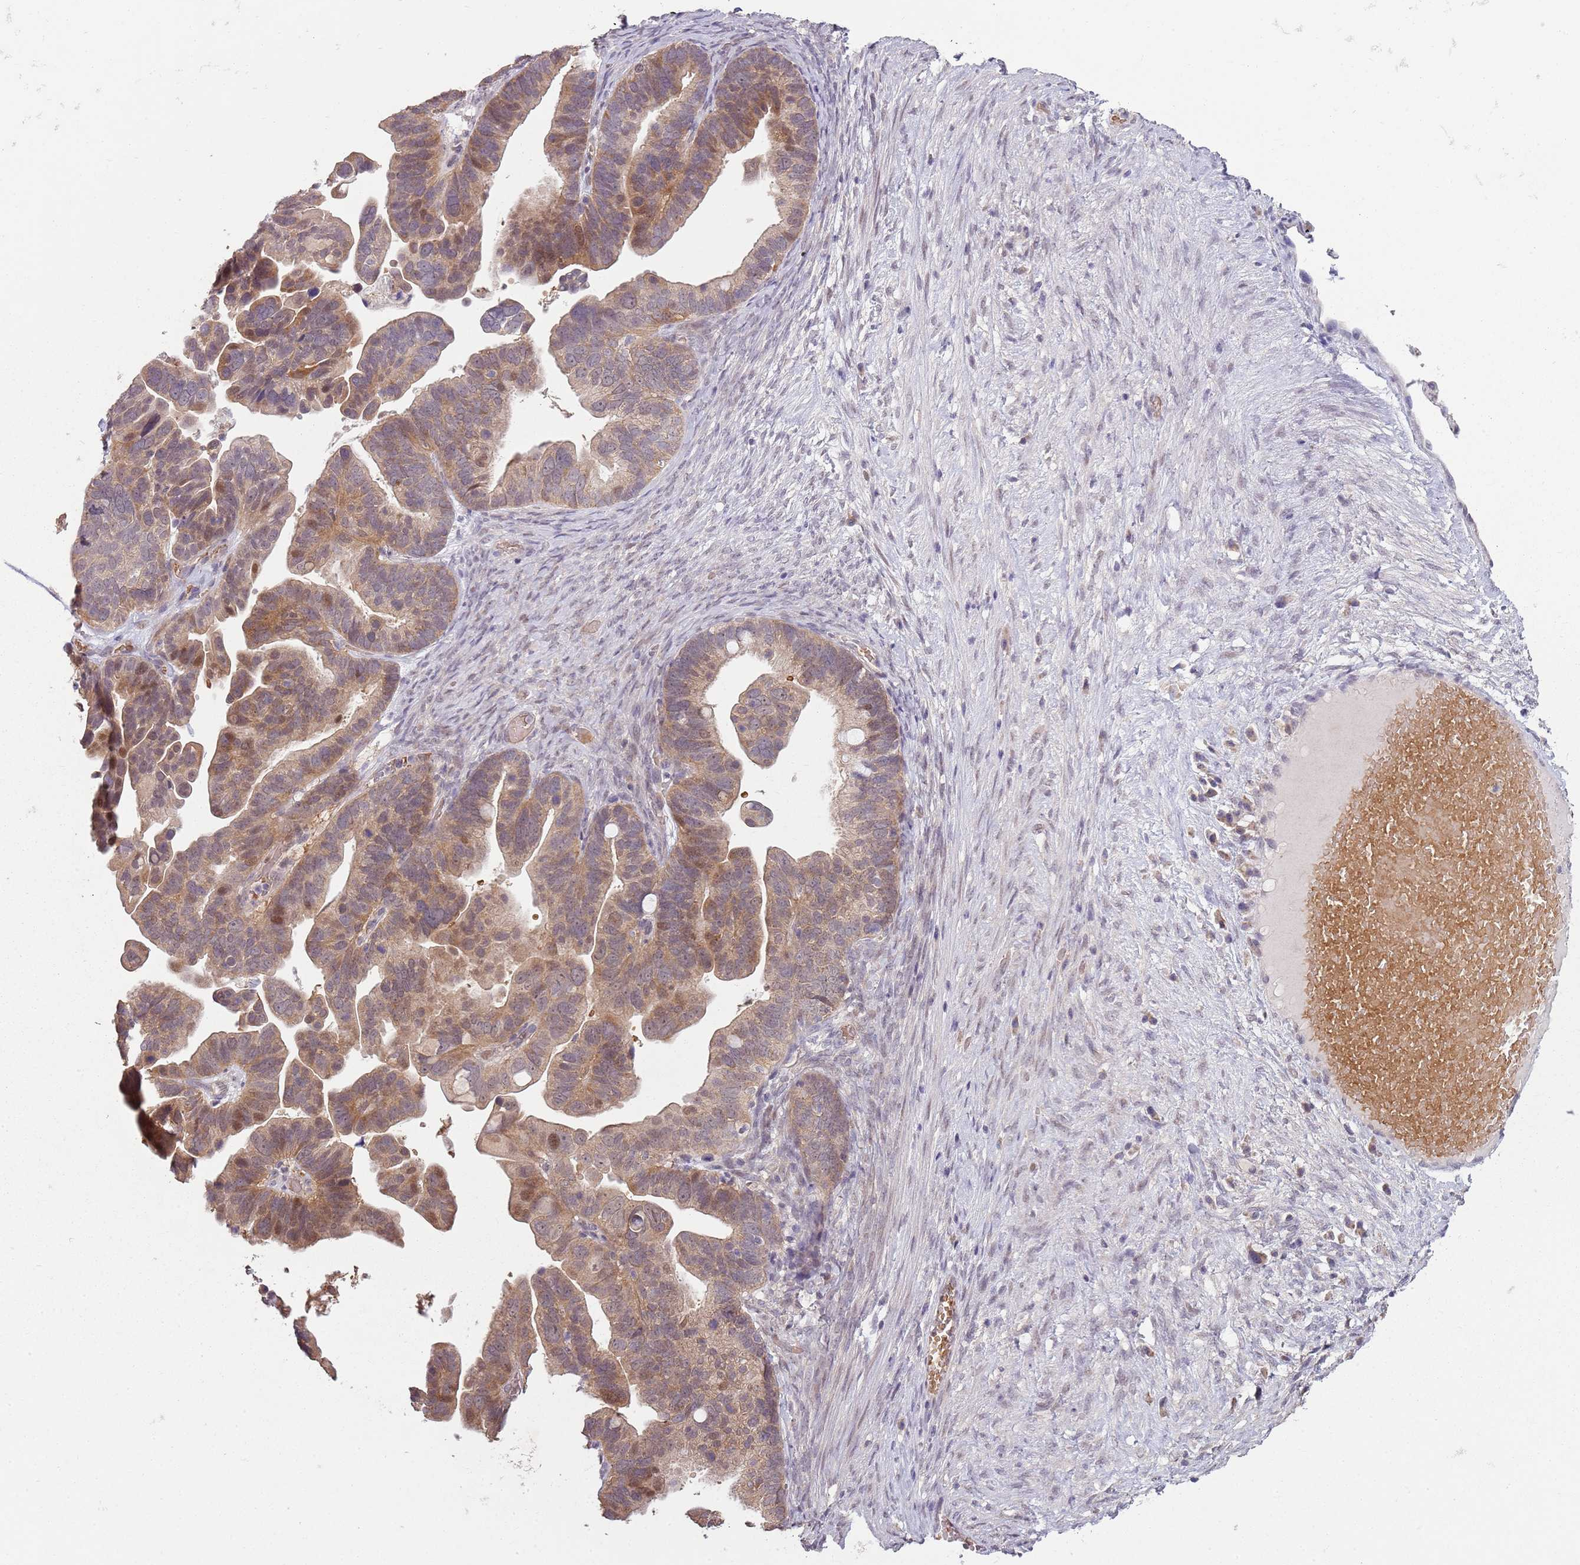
{"staining": {"intensity": "moderate", "quantity": "25%-75%", "location": "cytoplasmic/membranous,nuclear"}, "tissue": "ovarian cancer", "cell_type": "Tumor cells", "image_type": "cancer", "snomed": [{"axis": "morphology", "description": "Cystadenocarcinoma, serous, NOS"}, {"axis": "topography", "description": "Ovary"}], "caption": "DAB immunohistochemical staining of ovarian cancer (serous cystadenocarcinoma) demonstrates moderate cytoplasmic/membranous and nuclear protein positivity in approximately 25%-75% of tumor cells.", "gene": "TEKT4", "patient": {"sex": "female", "age": 56}}